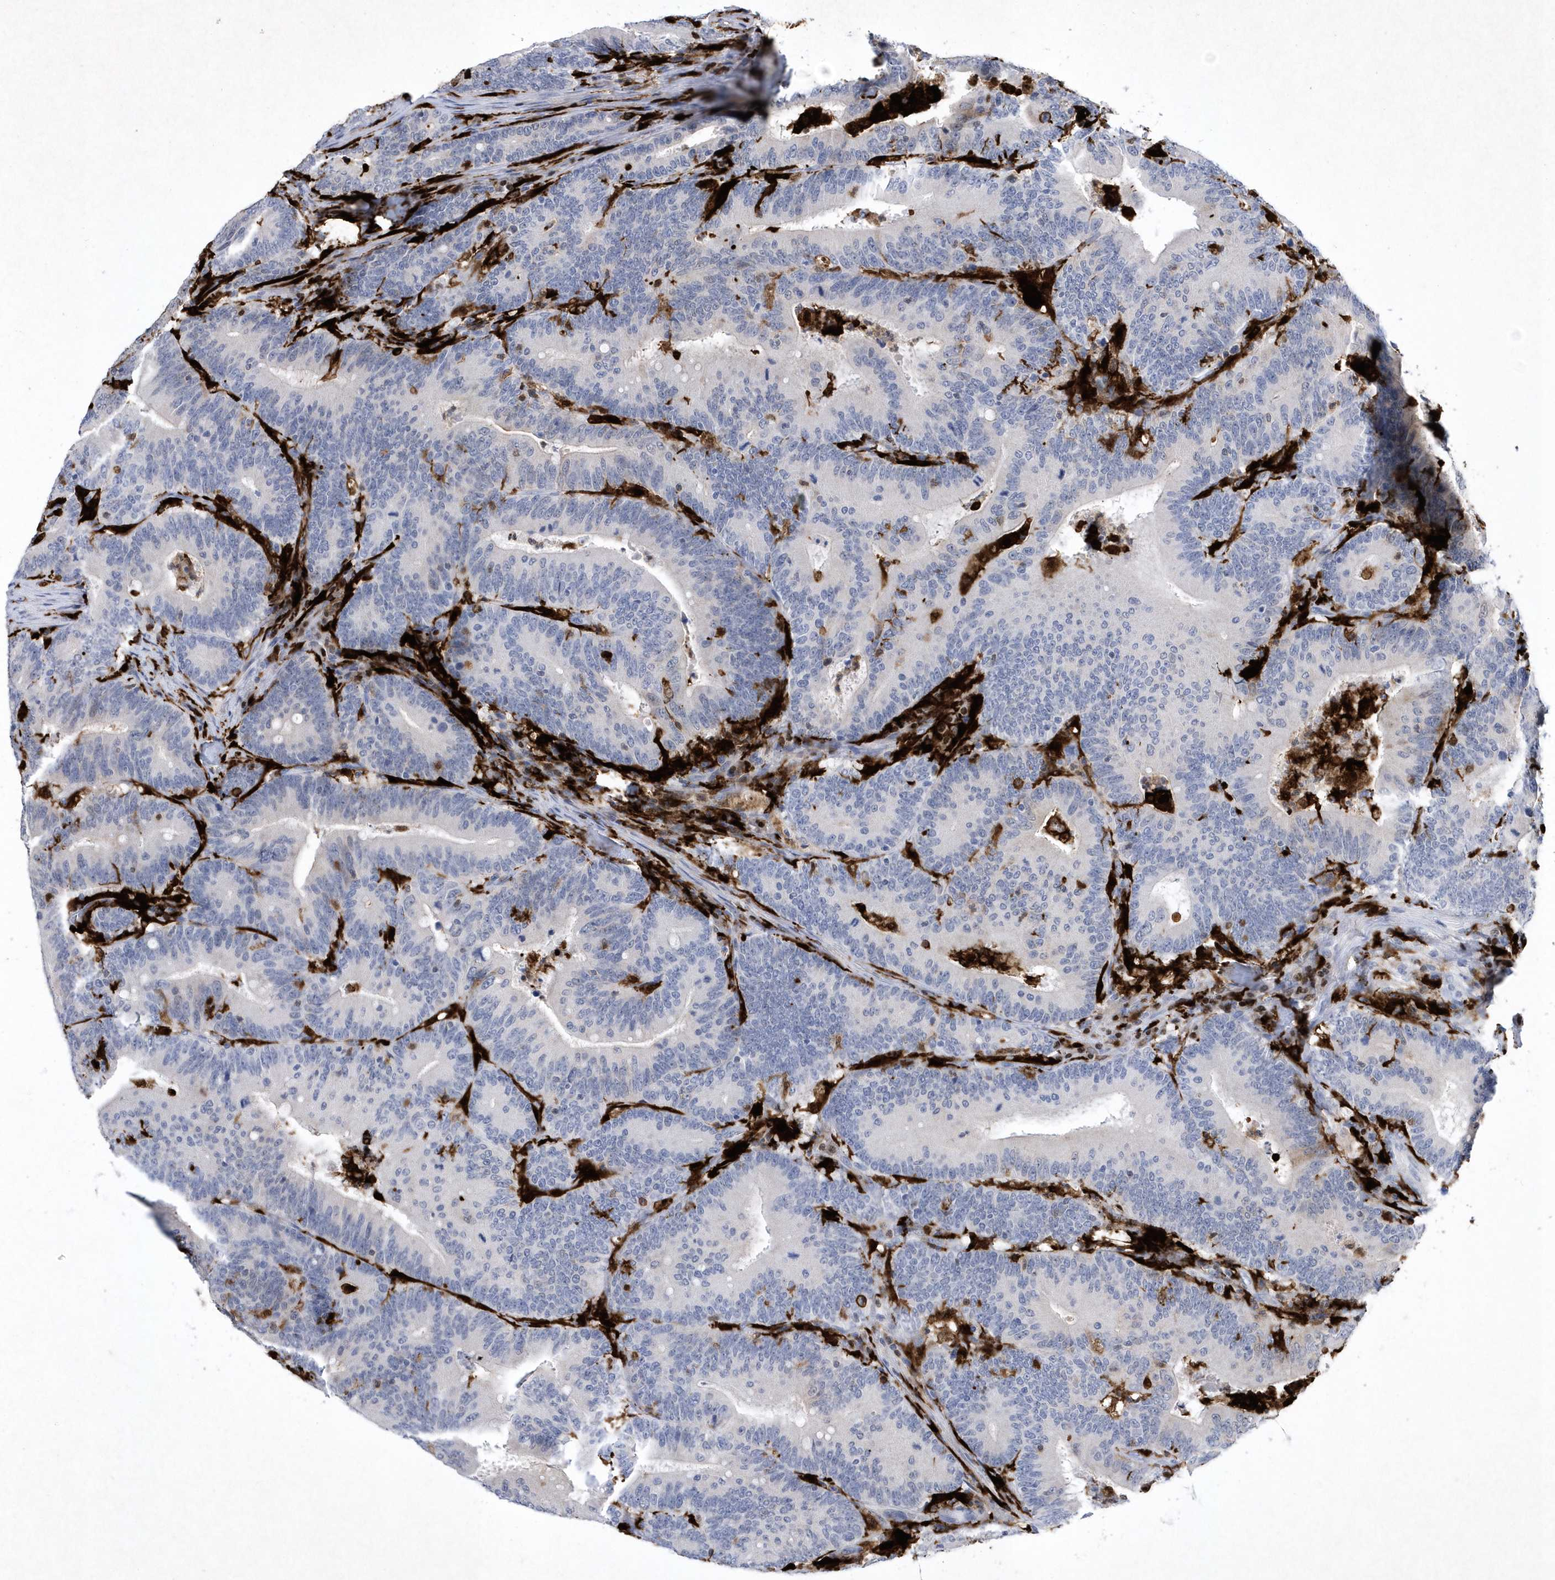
{"staining": {"intensity": "negative", "quantity": "none", "location": "none"}, "tissue": "colorectal cancer", "cell_type": "Tumor cells", "image_type": "cancer", "snomed": [{"axis": "morphology", "description": "Adenocarcinoma, NOS"}, {"axis": "topography", "description": "Colon"}], "caption": "Human colorectal adenocarcinoma stained for a protein using IHC shows no positivity in tumor cells.", "gene": "BHLHA15", "patient": {"sex": "female", "age": 66}}